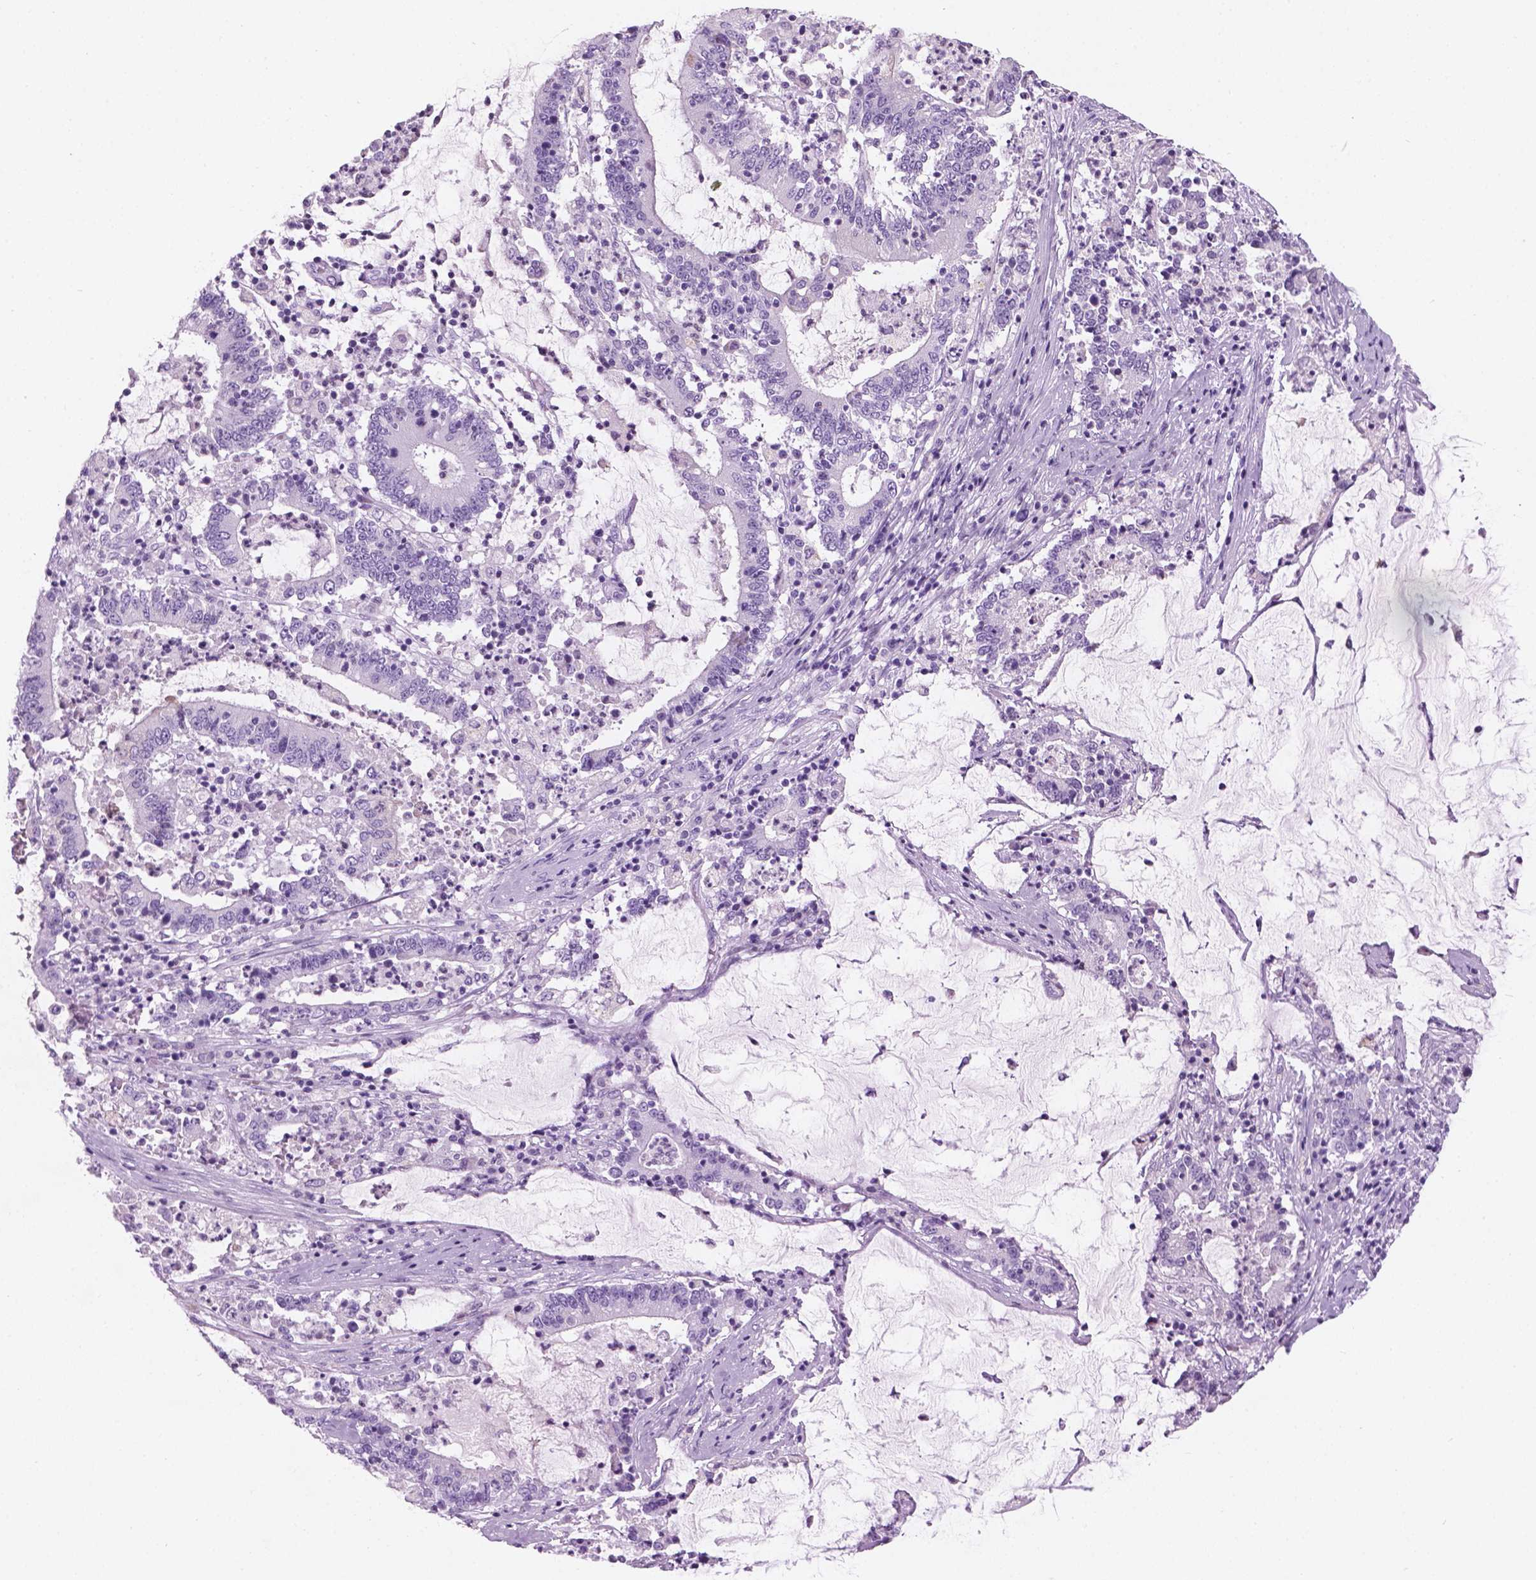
{"staining": {"intensity": "negative", "quantity": "none", "location": "none"}, "tissue": "stomach cancer", "cell_type": "Tumor cells", "image_type": "cancer", "snomed": [{"axis": "morphology", "description": "Adenocarcinoma, NOS"}, {"axis": "topography", "description": "Stomach, upper"}], "caption": "Histopathology image shows no significant protein expression in tumor cells of stomach cancer (adenocarcinoma).", "gene": "TTC29", "patient": {"sex": "male", "age": 68}}